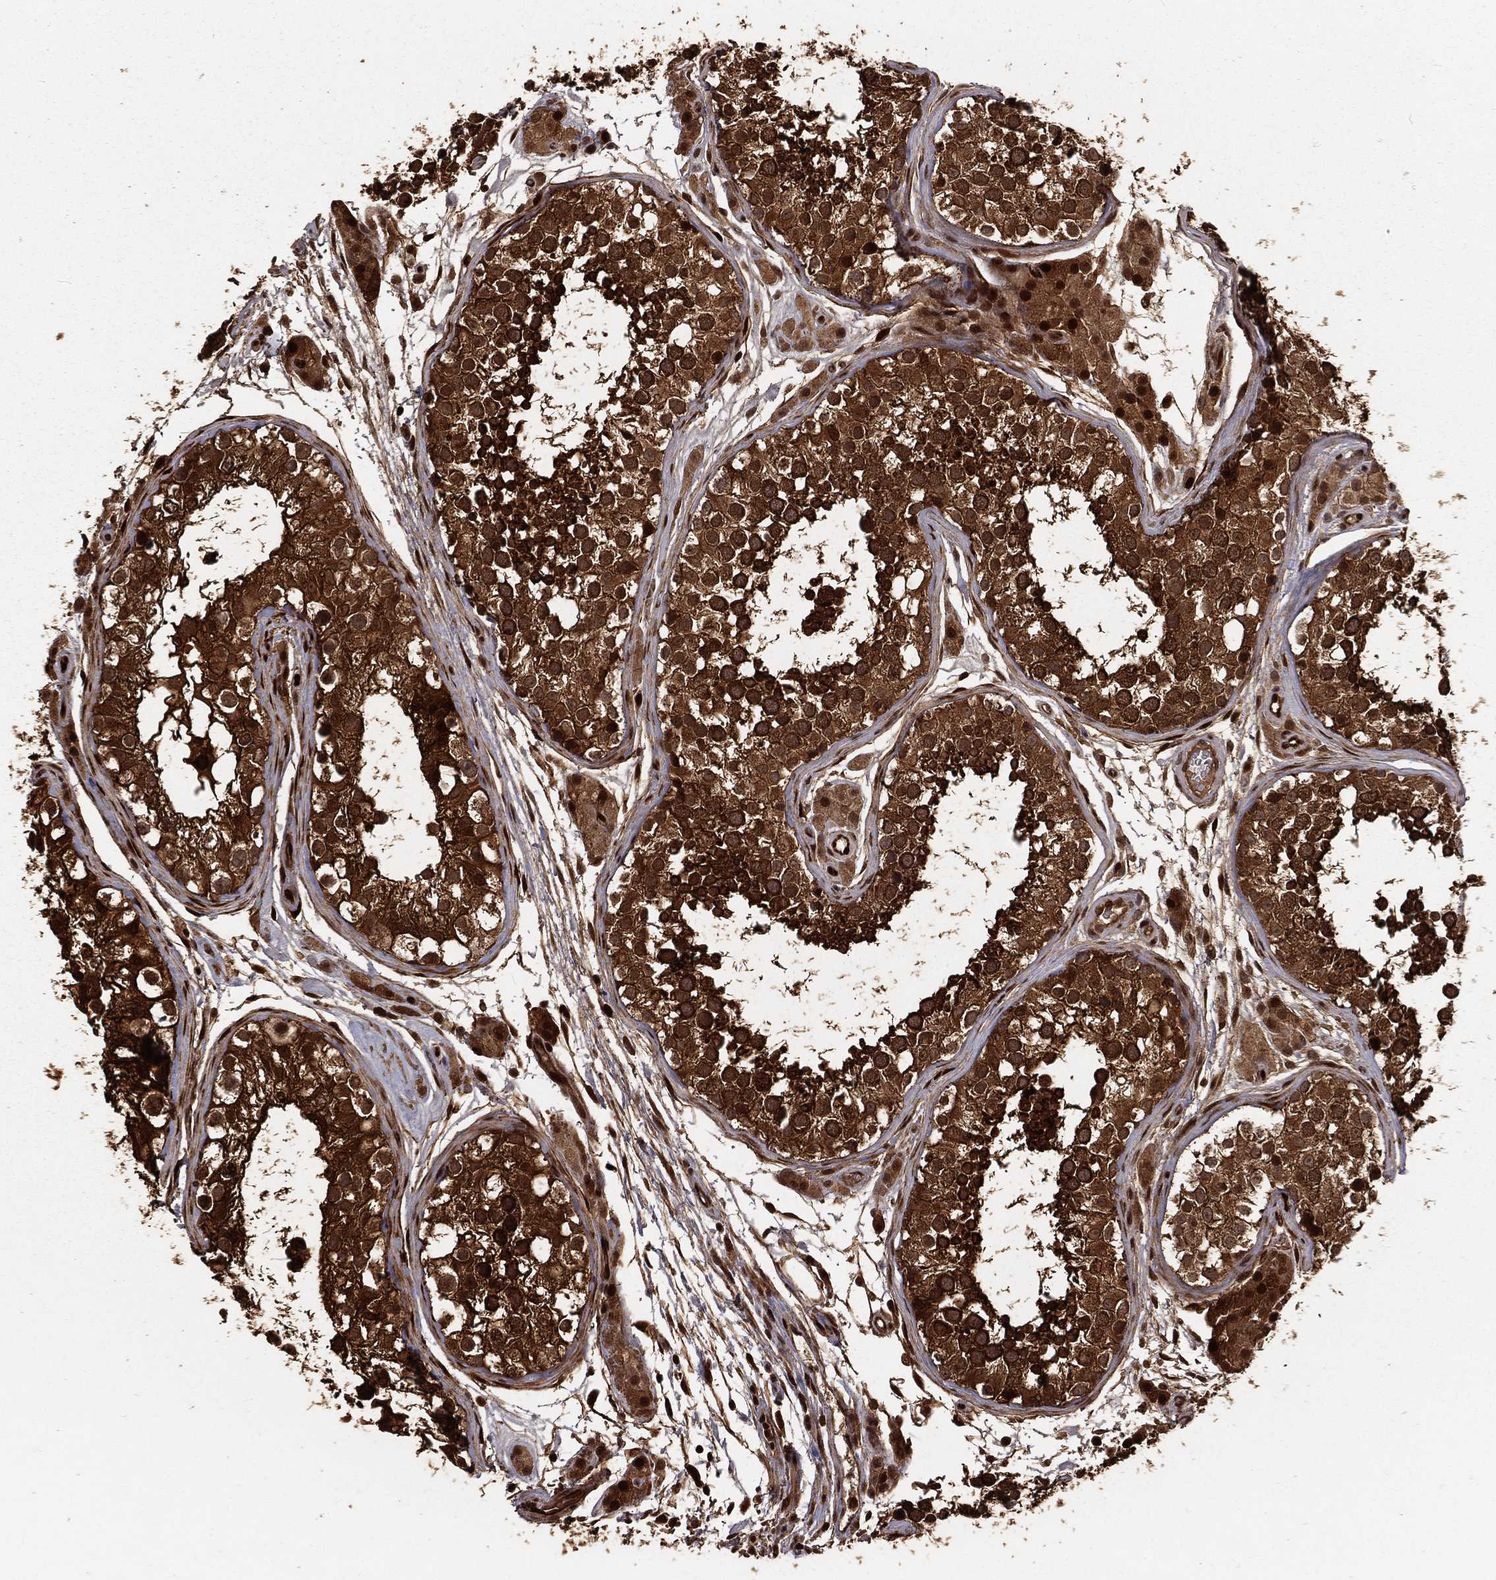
{"staining": {"intensity": "moderate", "quantity": ">75%", "location": "cytoplasmic/membranous"}, "tissue": "testis", "cell_type": "Cells in seminiferous ducts", "image_type": "normal", "snomed": [{"axis": "morphology", "description": "Normal tissue, NOS"}, {"axis": "topography", "description": "Testis"}], "caption": "The micrograph demonstrates immunohistochemical staining of unremarkable testis. There is moderate cytoplasmic/membranous expression is appreciated in about >75% of cells in seminiferous ducts.", "gene": "MAPK1", "patient": {"sex": "male", "age": 31}}